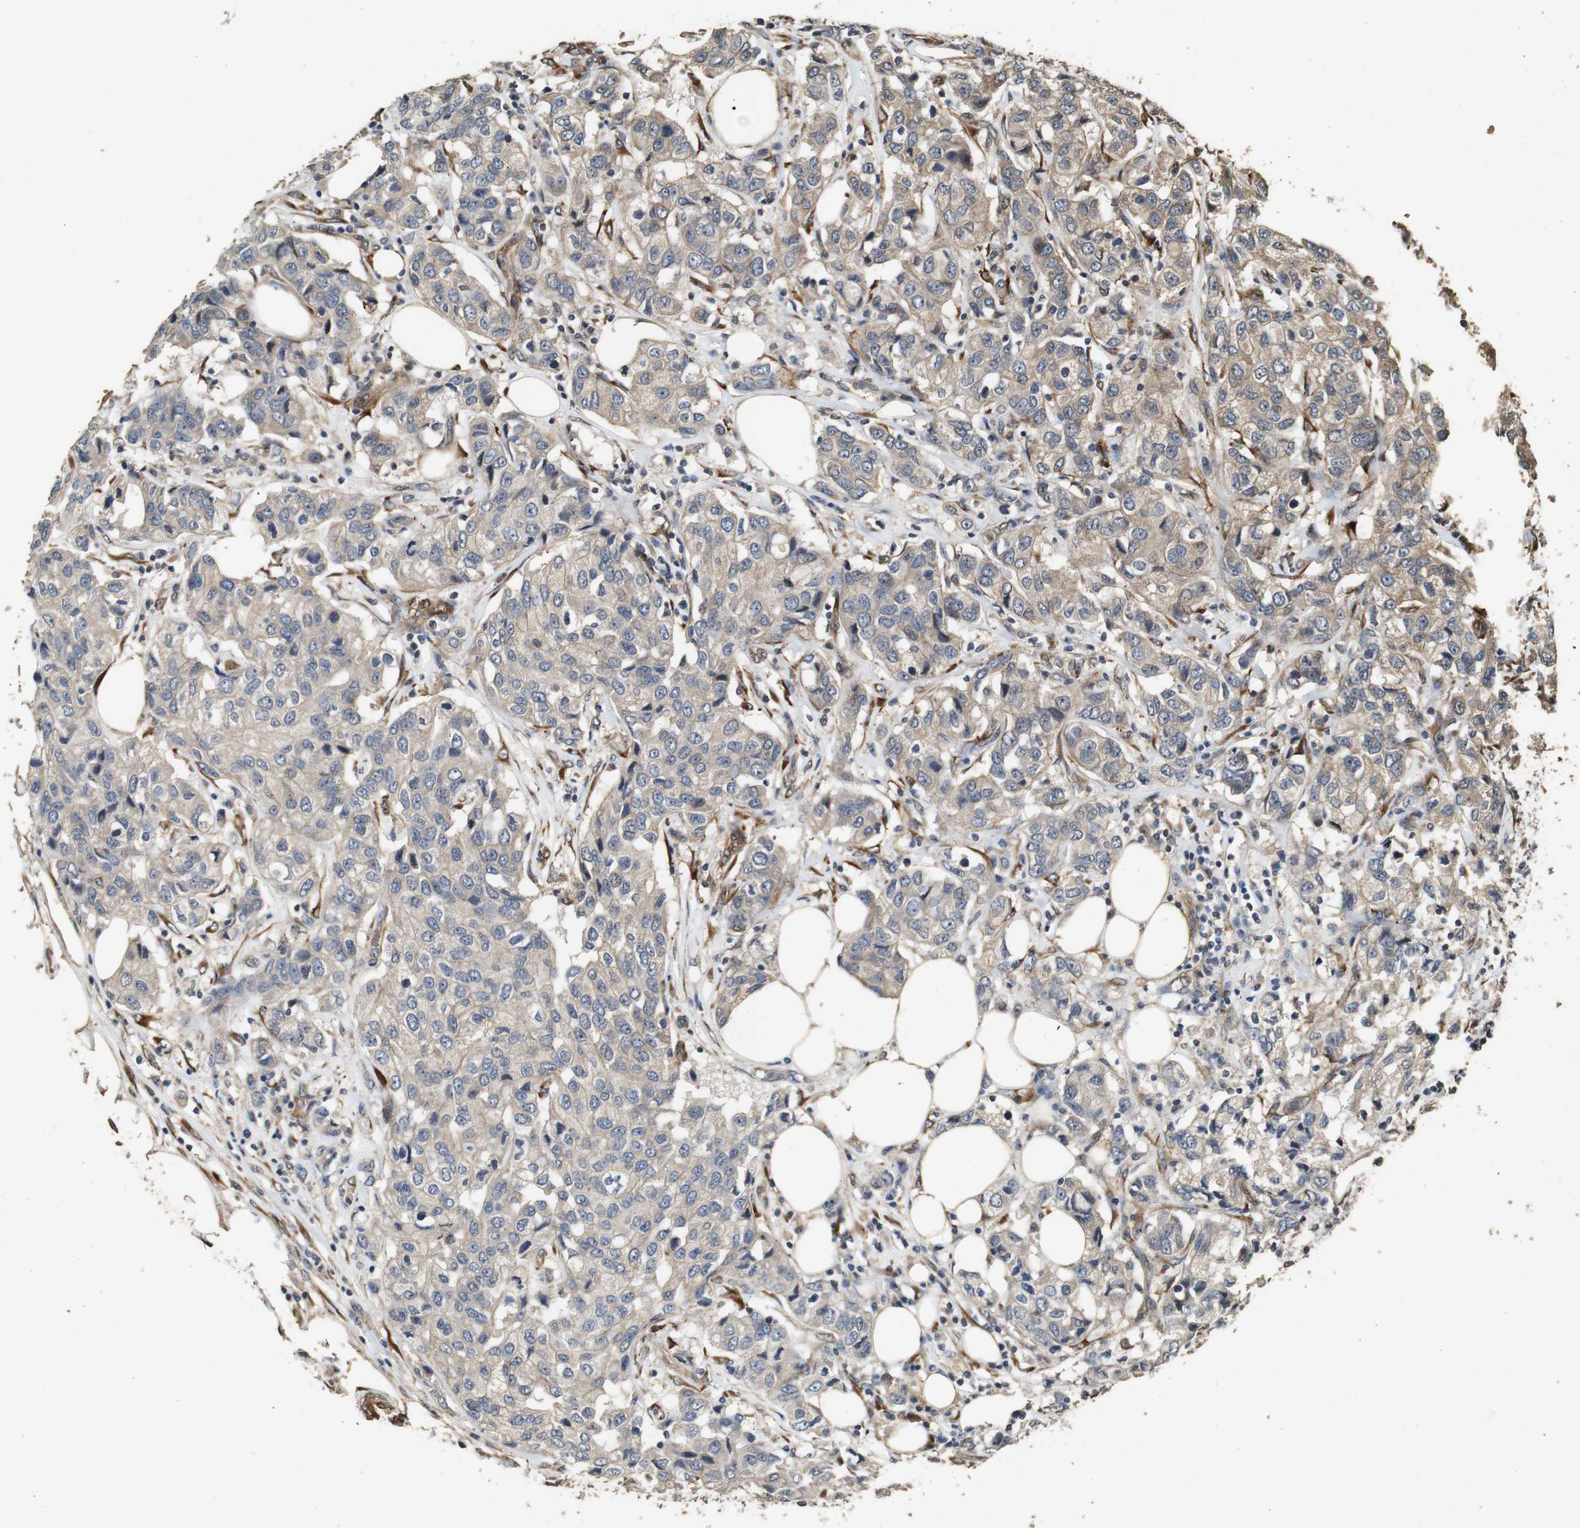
{"staining": {"intensity": "weak", "quantity": "25%-75%", "location": "cytoplasmic/membranous"}, "tissue": "breast cancer", "cell_type": "Tumor cells", "image_type": "cancer", "snomed": [{"axis": "morphology", "description": "Duct carcinoma"}, {"axis": "topography", "description": "Breast"}], "caption": "Weak cytoplasmic/membranous protein positivity is seen in about 25%-75% of tumor cells in invasive ductal carcinoma (breast).", "gene": "CNPY4", "patient": {"sex": "female", "age": 80}}